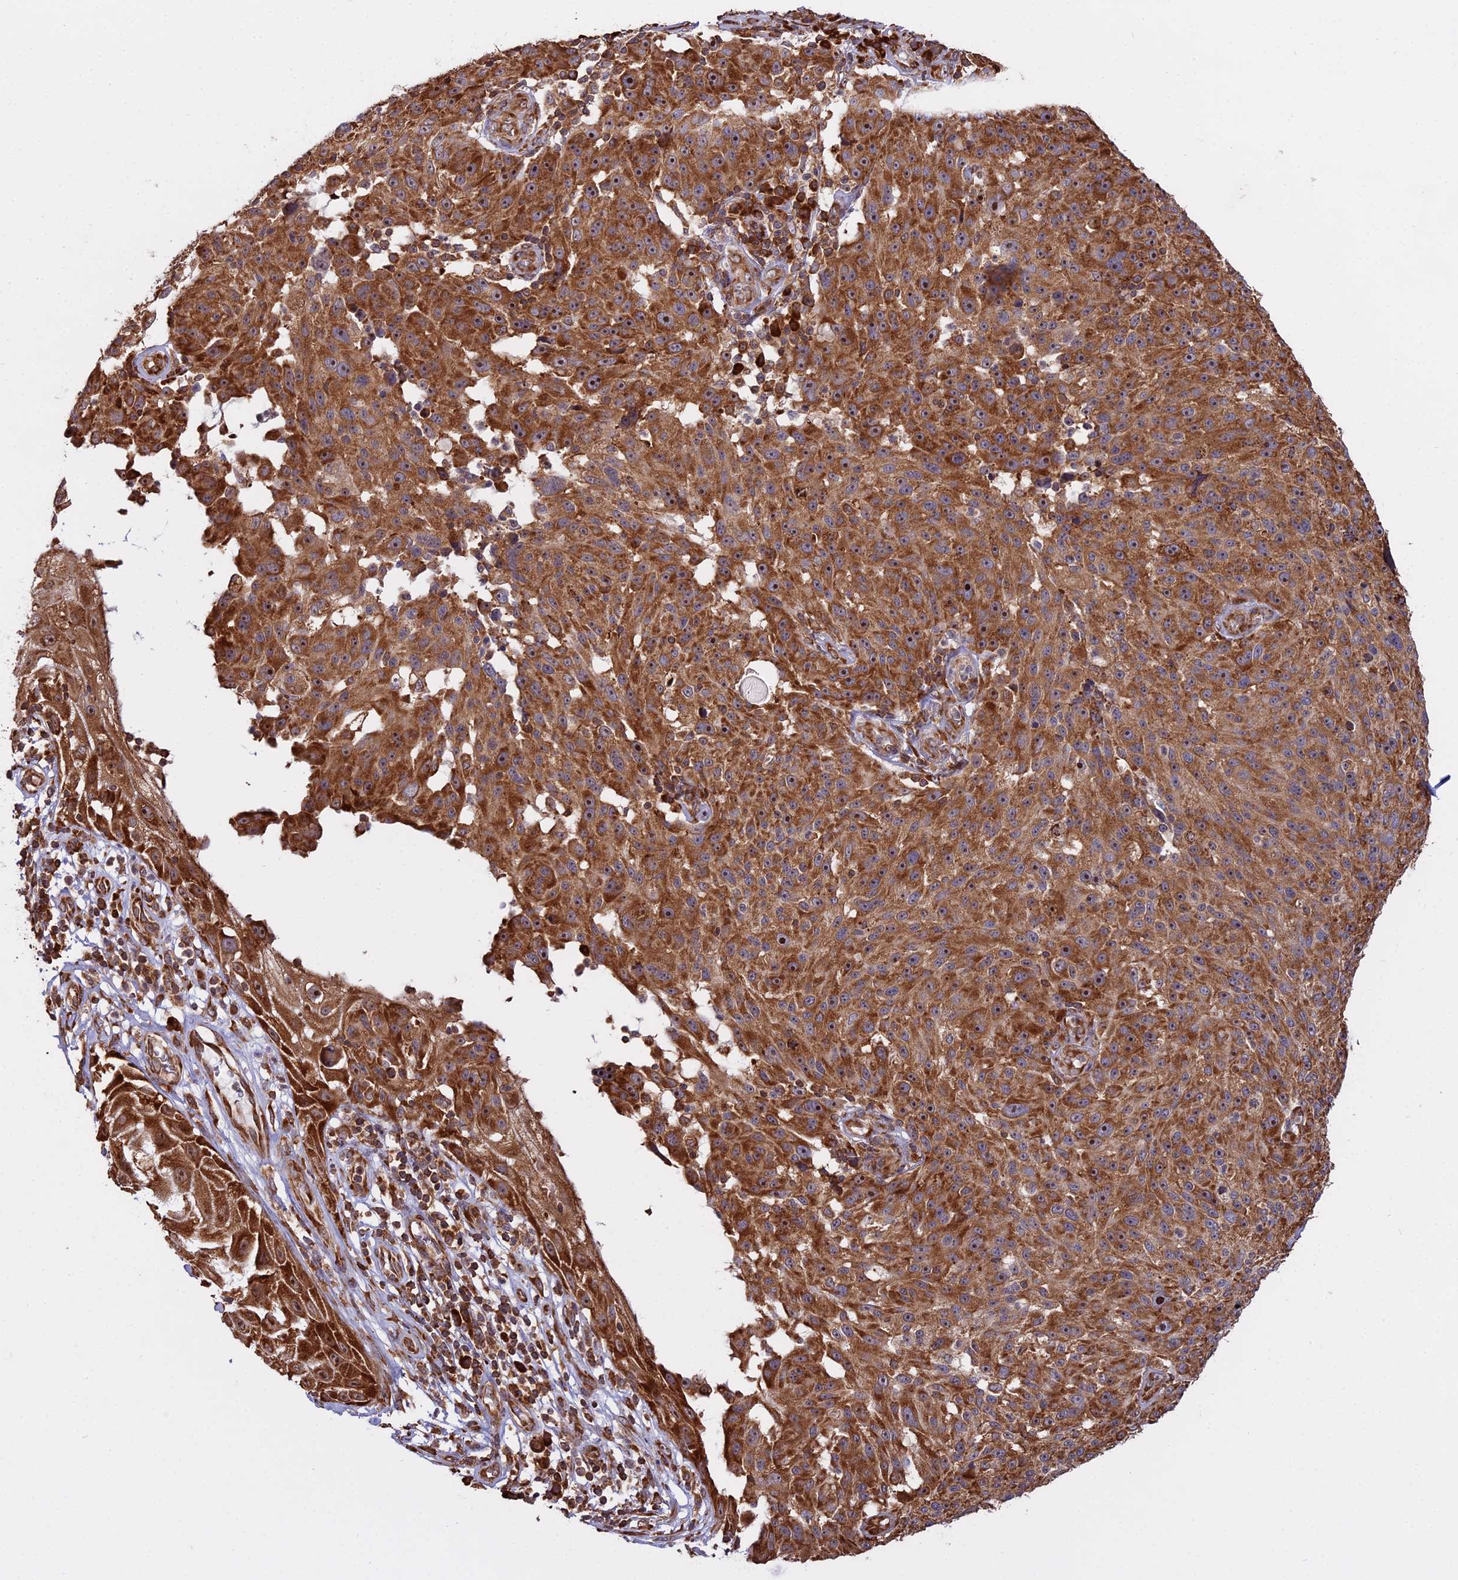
{"staining": {"intensity": "strong", "quantity": ">75%", "location": "cytoplasmic/membranous"}, "tissue": "melanoma", "cell_type": "Tumor cells", "image_type": "cancer", "snomed": [{"axis": "morphology", "description": "Malignant melanoma, NOS"}, {"axis": "topography", "description": "Skin"}], "caption": "Protein expression by immunohistochemistry shows strong cytoplasmic/membranous expression in about >75% of tumor cells in malignant melanoma.", "gene": "RPL26", "patient": {"sex": "male", "age": 53}}